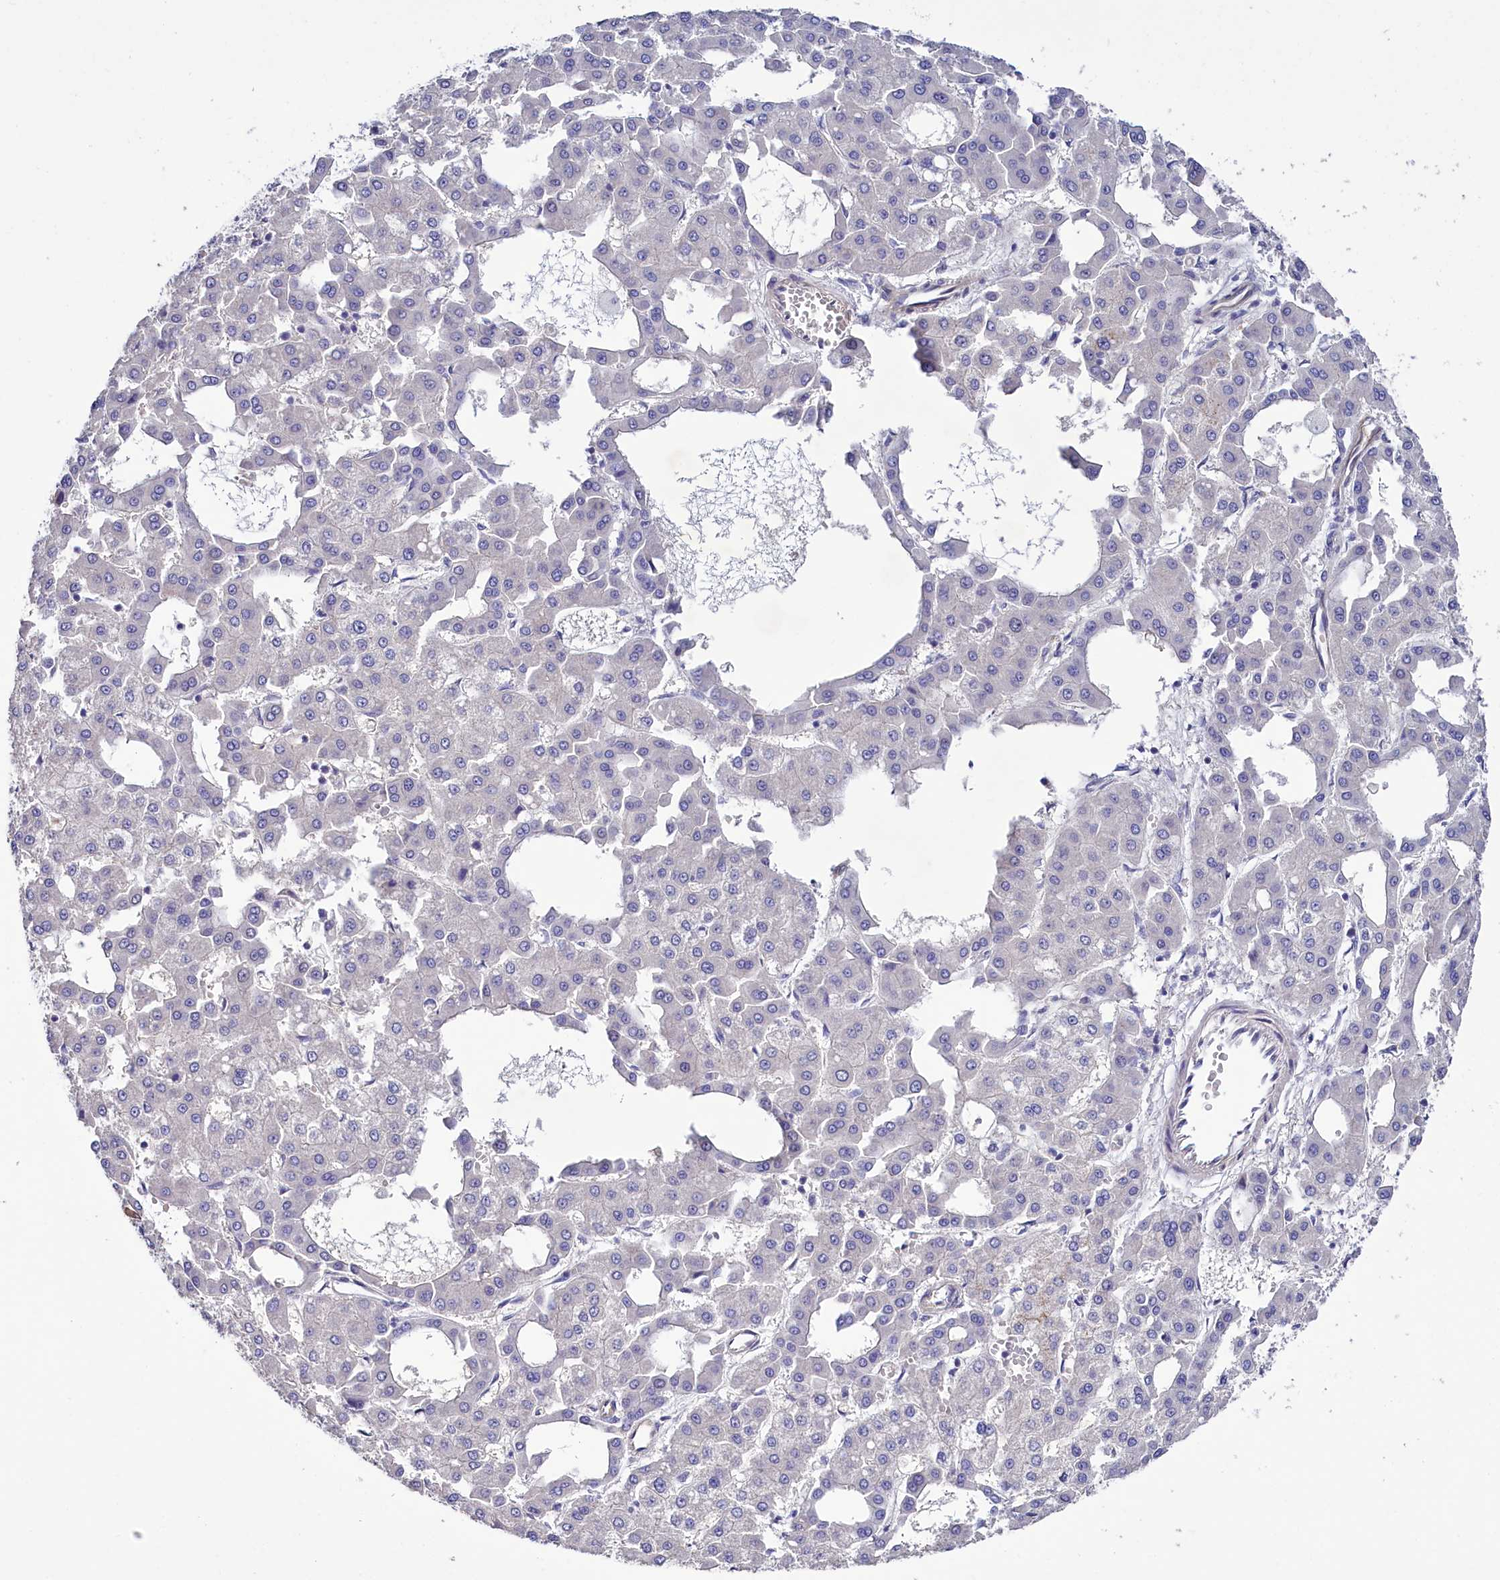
{"staining": {"intensity": "negative", "quantity": "none", "location": "none"}, "tissue": "liver cancer", "cell_type": "Tumor cells", "image_type": "cancer", "snomed": [{"axis": "morphology", "description": "Carcinoma, Hepatocellular, NOS"}, {"axis": "topography", "description": "Liver"}], "caption": "High power microscopy histopathology image of an IHC photomicrograph of liver hepatocellular carcinoma, revealing no significant positivity in tumor cells.", "gene": "FAM111B", "patient": {"sex": "male", "age": 47}}